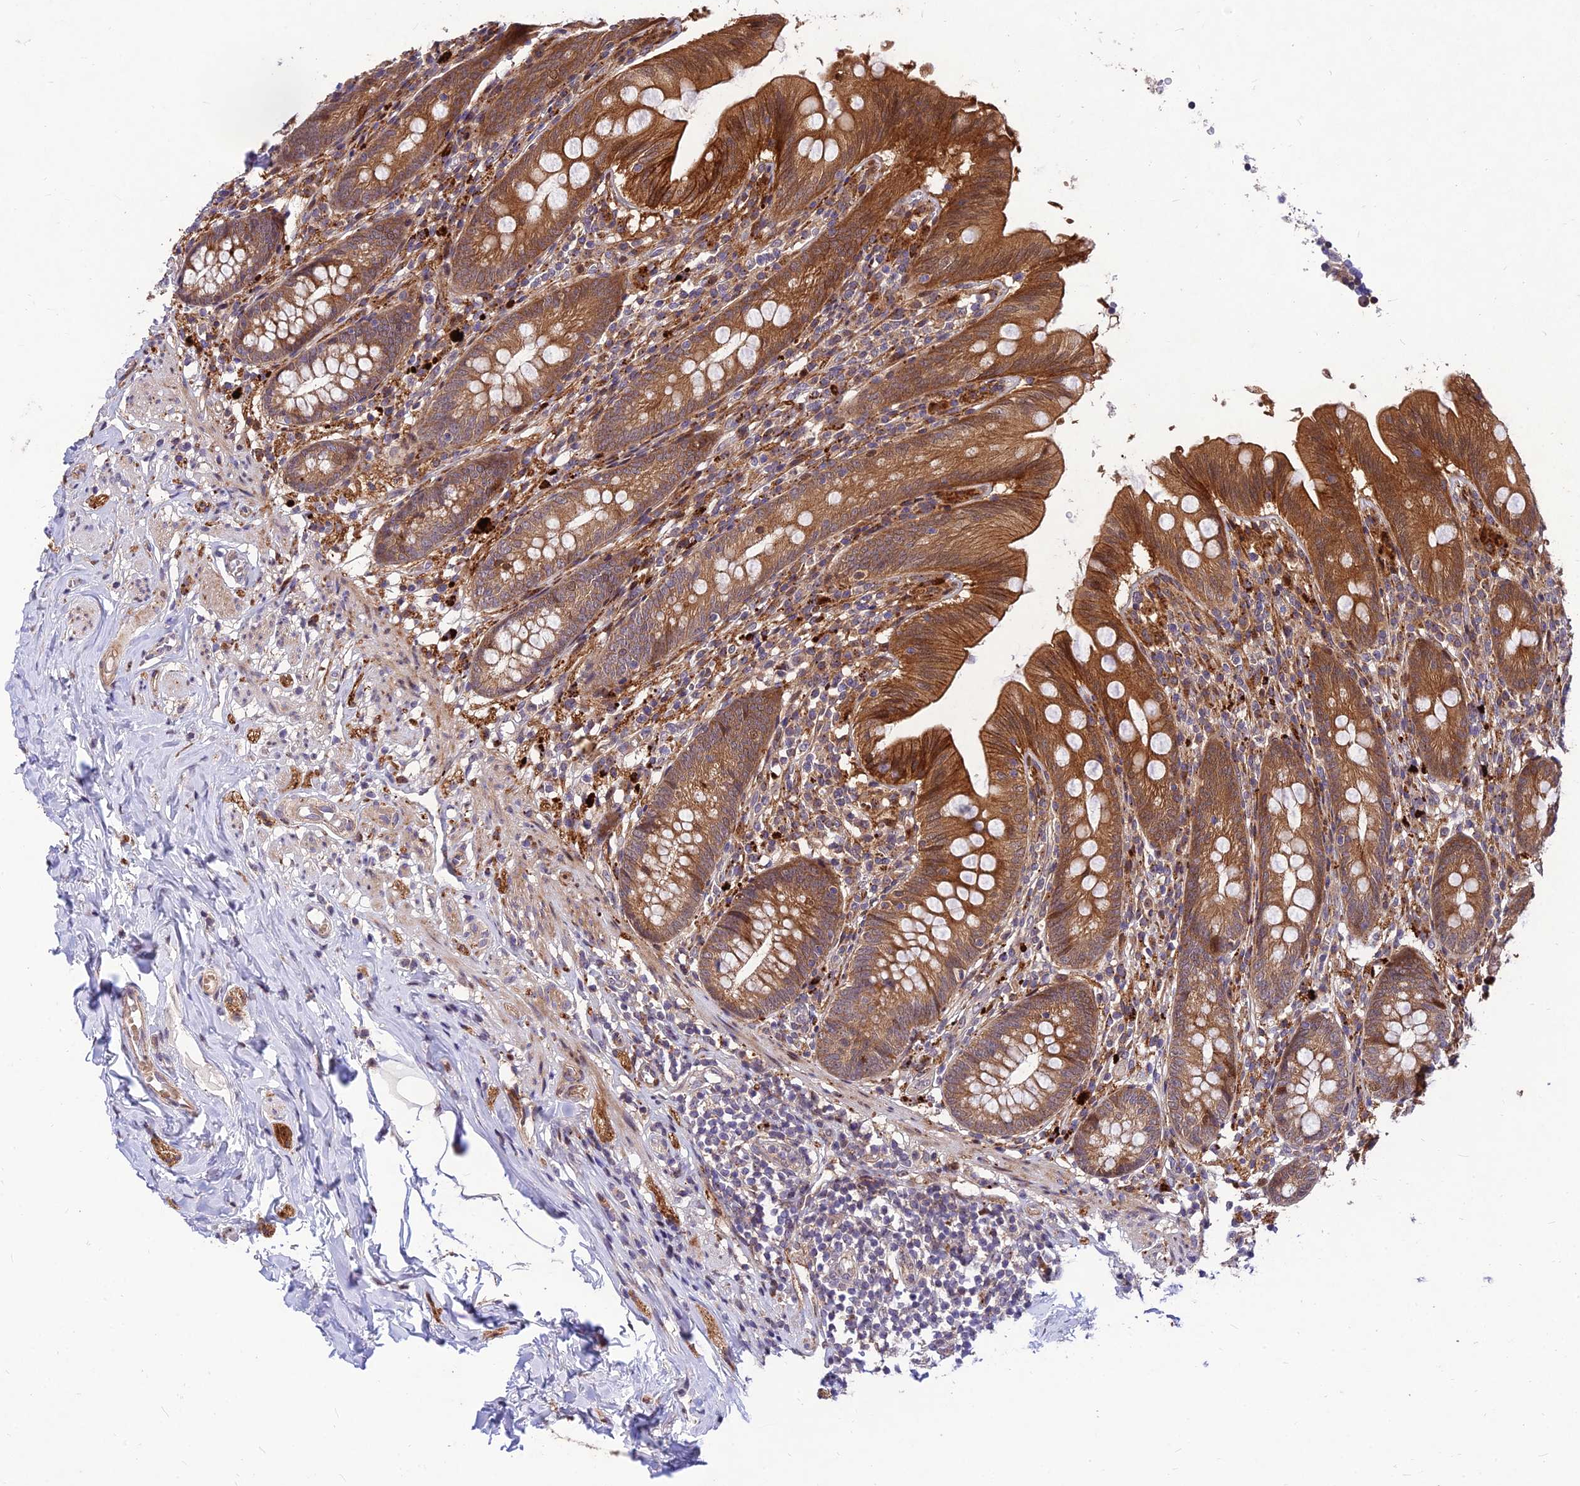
{"staining": {"intensity": "strong", "quantity": ">75%", "location": "cytoplasmic/membranous,nuclear"}, "tissue": "appendix", "cell_type": "Glandular cells", "image_type": "normal", "snomed": [{"axis": "morphology", "description": "Normal tissue, NOS"}, {"axis": "topography", "description": "Appendix"}], "caption": "The histopathology image demonstrates a brown stain indicating the presence of a protein in the cytoplasmic/membranous,nuclear of glandular cells in appendix.", "gene": "MKKS", "patient": {"sex": "male", "age": 55}}